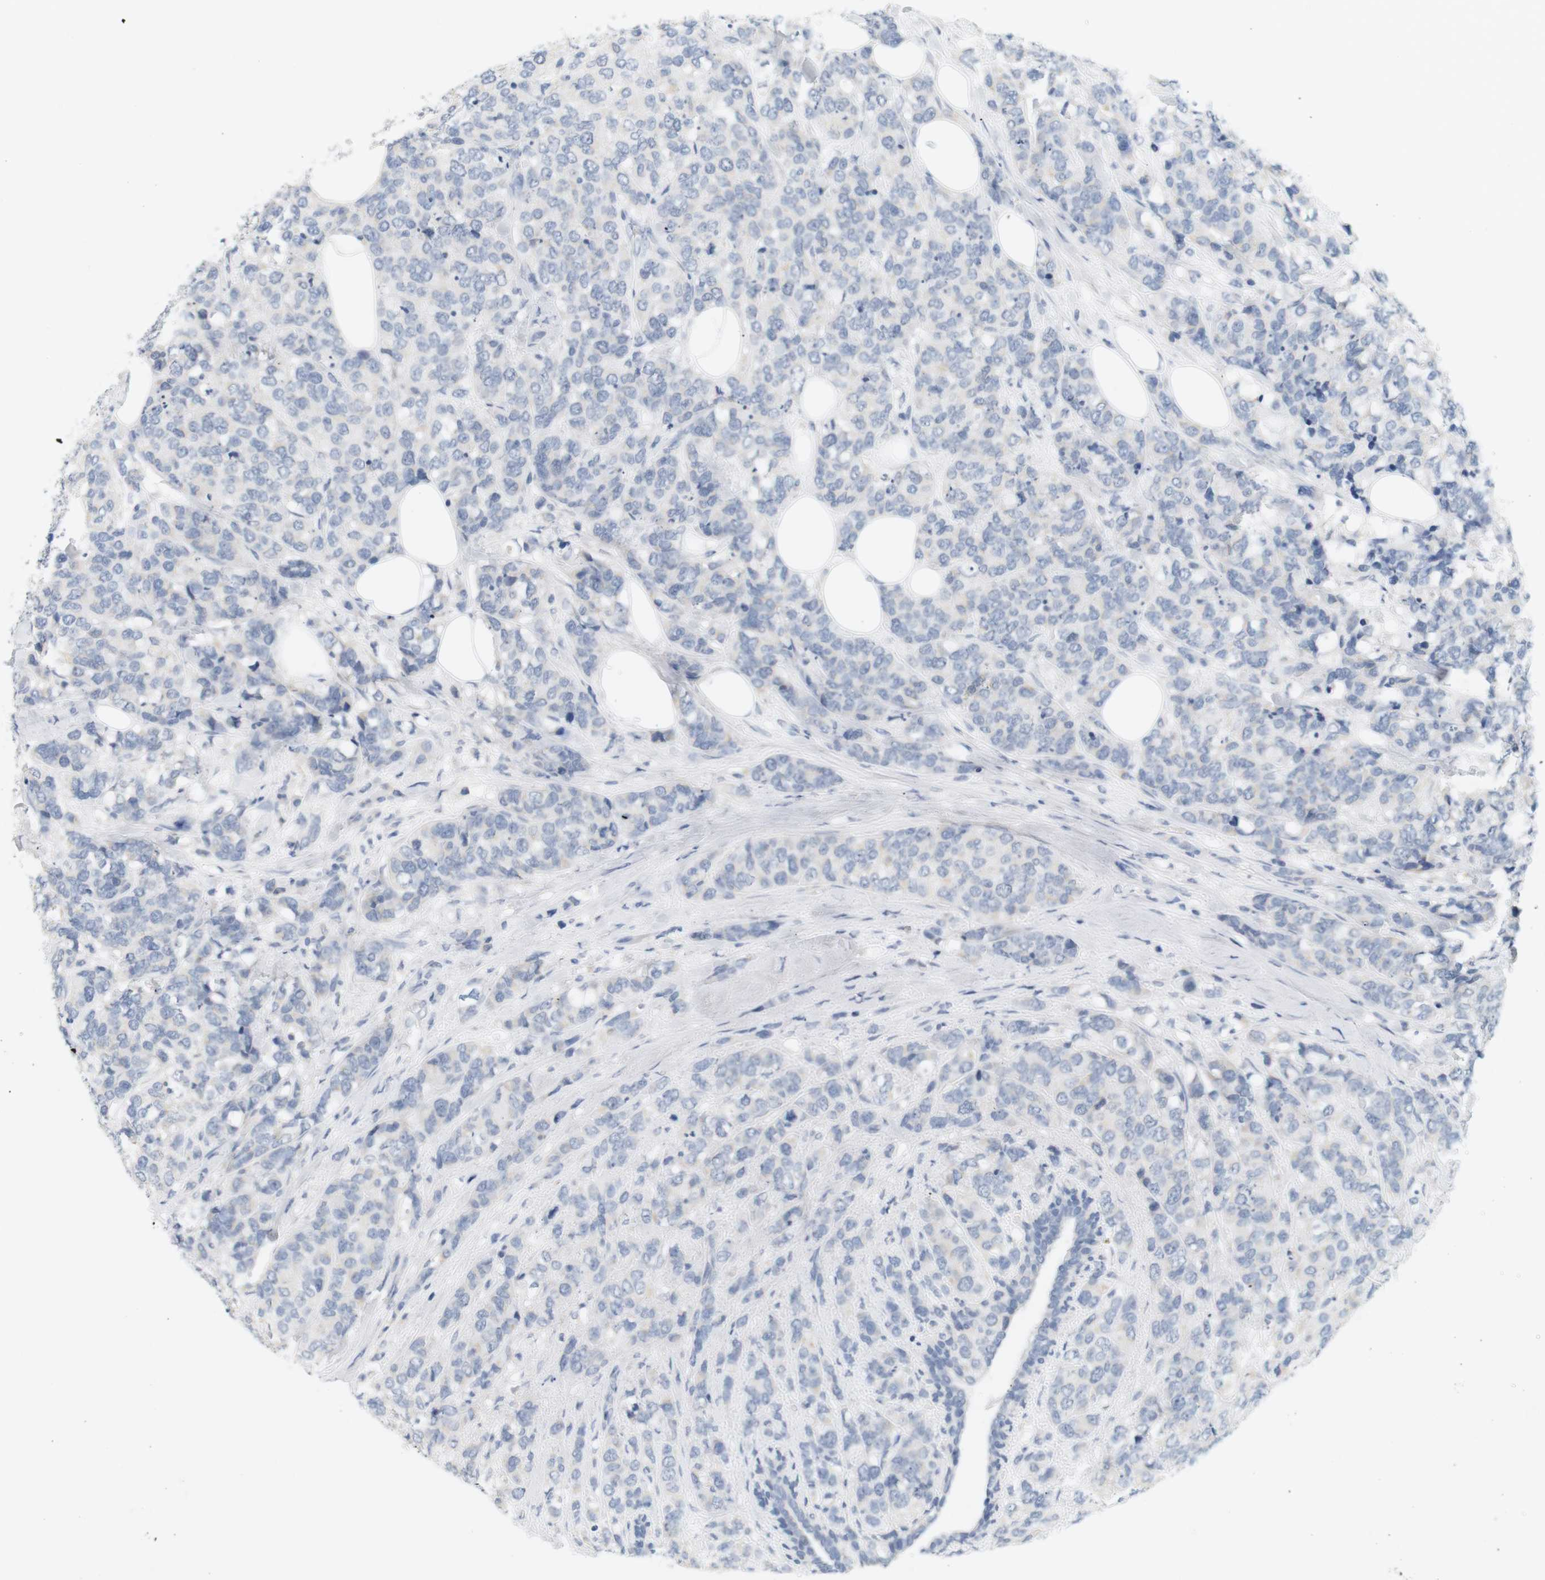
{"staining": {"intensity": "negative", "quantity": "none", "location": "none"}, "tissue": "breast cancer", "cell_type": "Tumor cells", "image_type": "cancer", "snomed": [{"axis": "morphology", "description": "Lobular carcinoma"}, {"axis": "topography", "description": "Breast"}], "caption": "The histopathology image exhibits no significant positivity in tumor cells of breast cancer. (DAB (3,3'-diaminobenzidine) IHC, high magnification).", "gene": "OPRM1", "patient": {"sex": "female", "age": 59}}